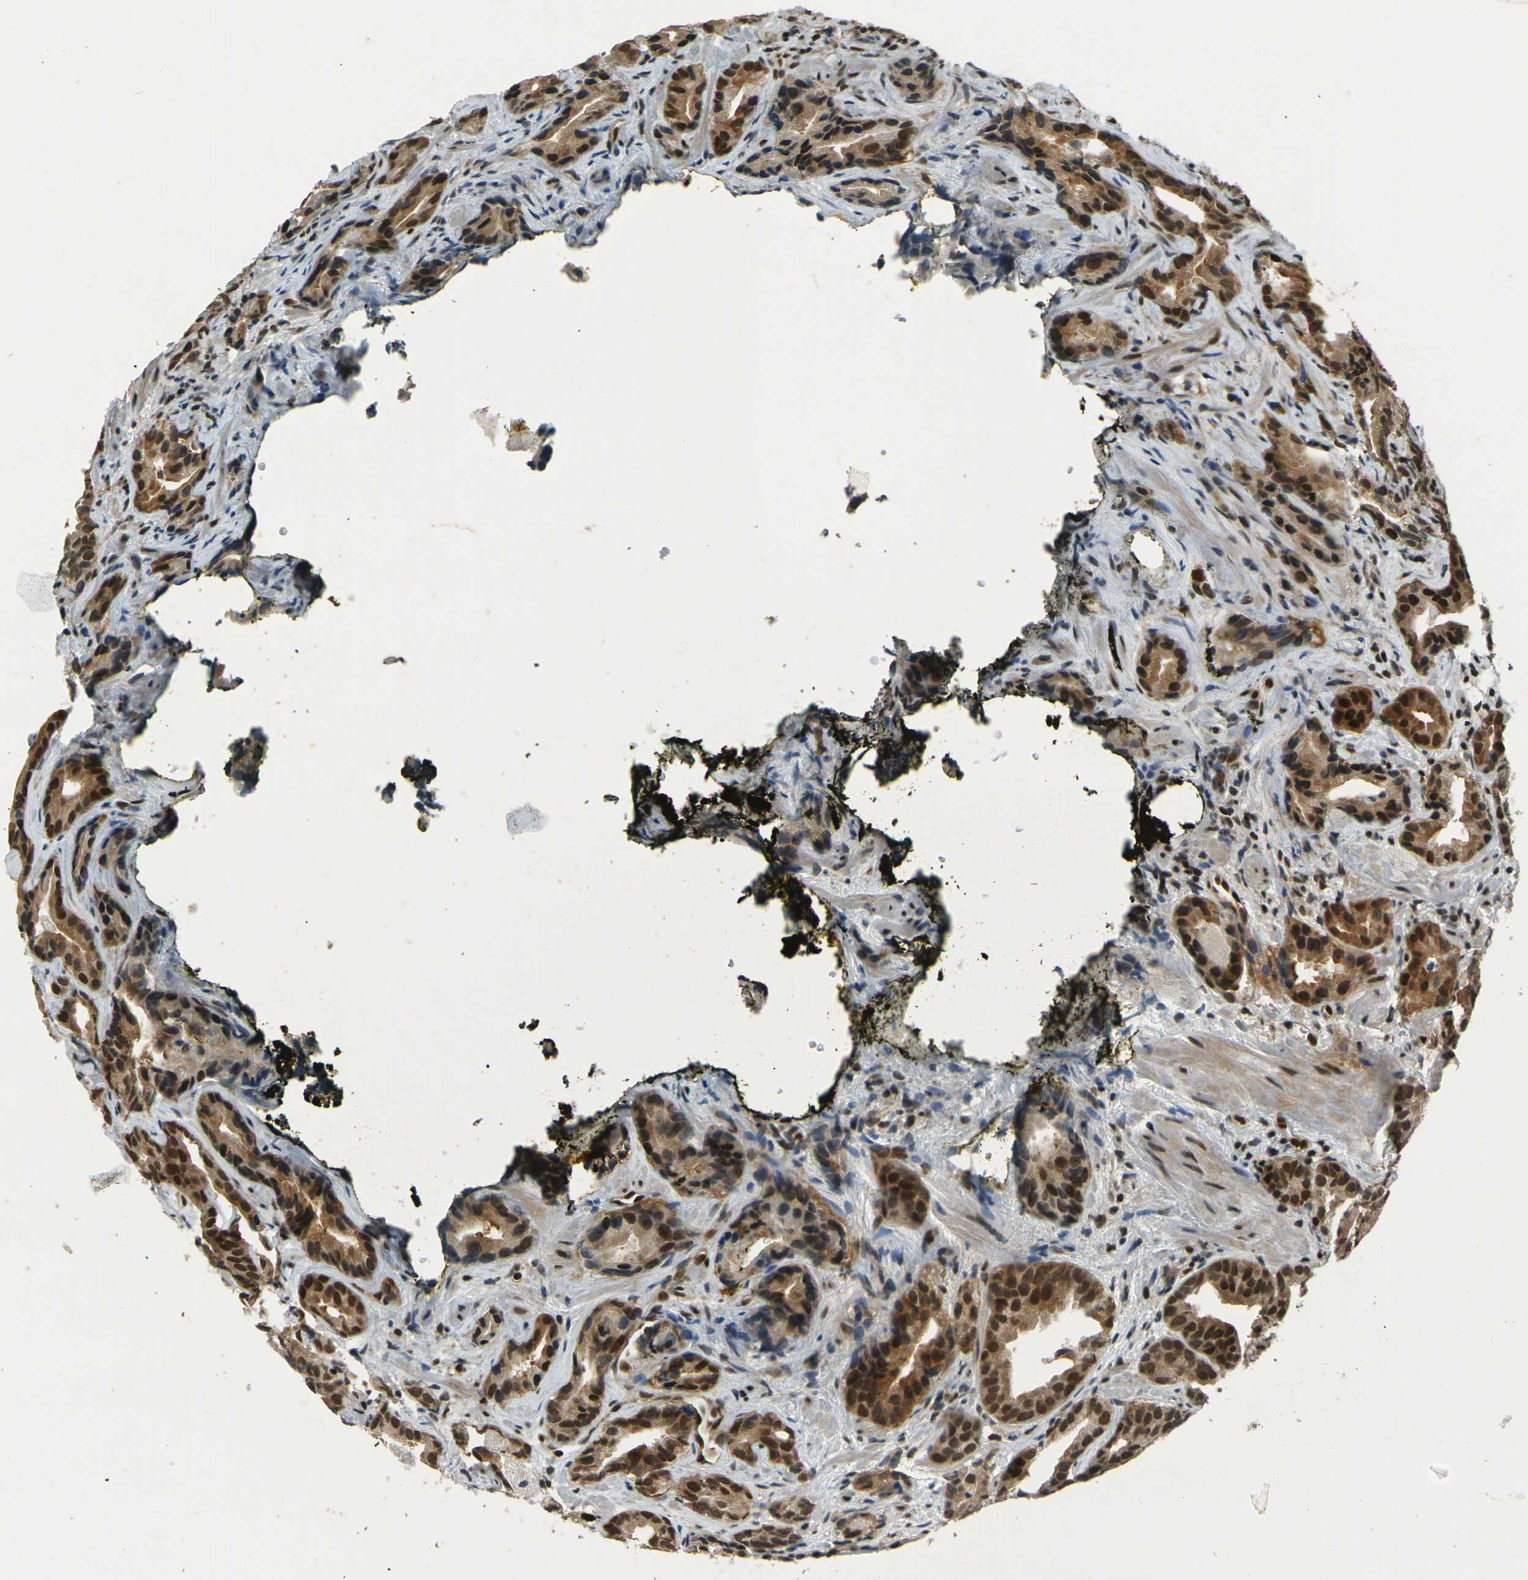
{"staining": {"intensity": "strong", "quantity": ">75%", "location": "cytoplasmic/membranous,nuclear"}, "tissue": "prostate cancer", "cell_type": "Tumor cells", "image_type": "cancer", "snomed": [{"axis": "morphology", "description": "Adenocarcinoma, Low grade"}, {"axis": "topography", "description": "Prostate"}], "caption": "Prostate cancer stained for a protein displays strong cytoplasmic/membranous and nuclear positivity in tumor cells.", "gene": "NHEJ1", "patient": {"sex": "male", "age": 59}}